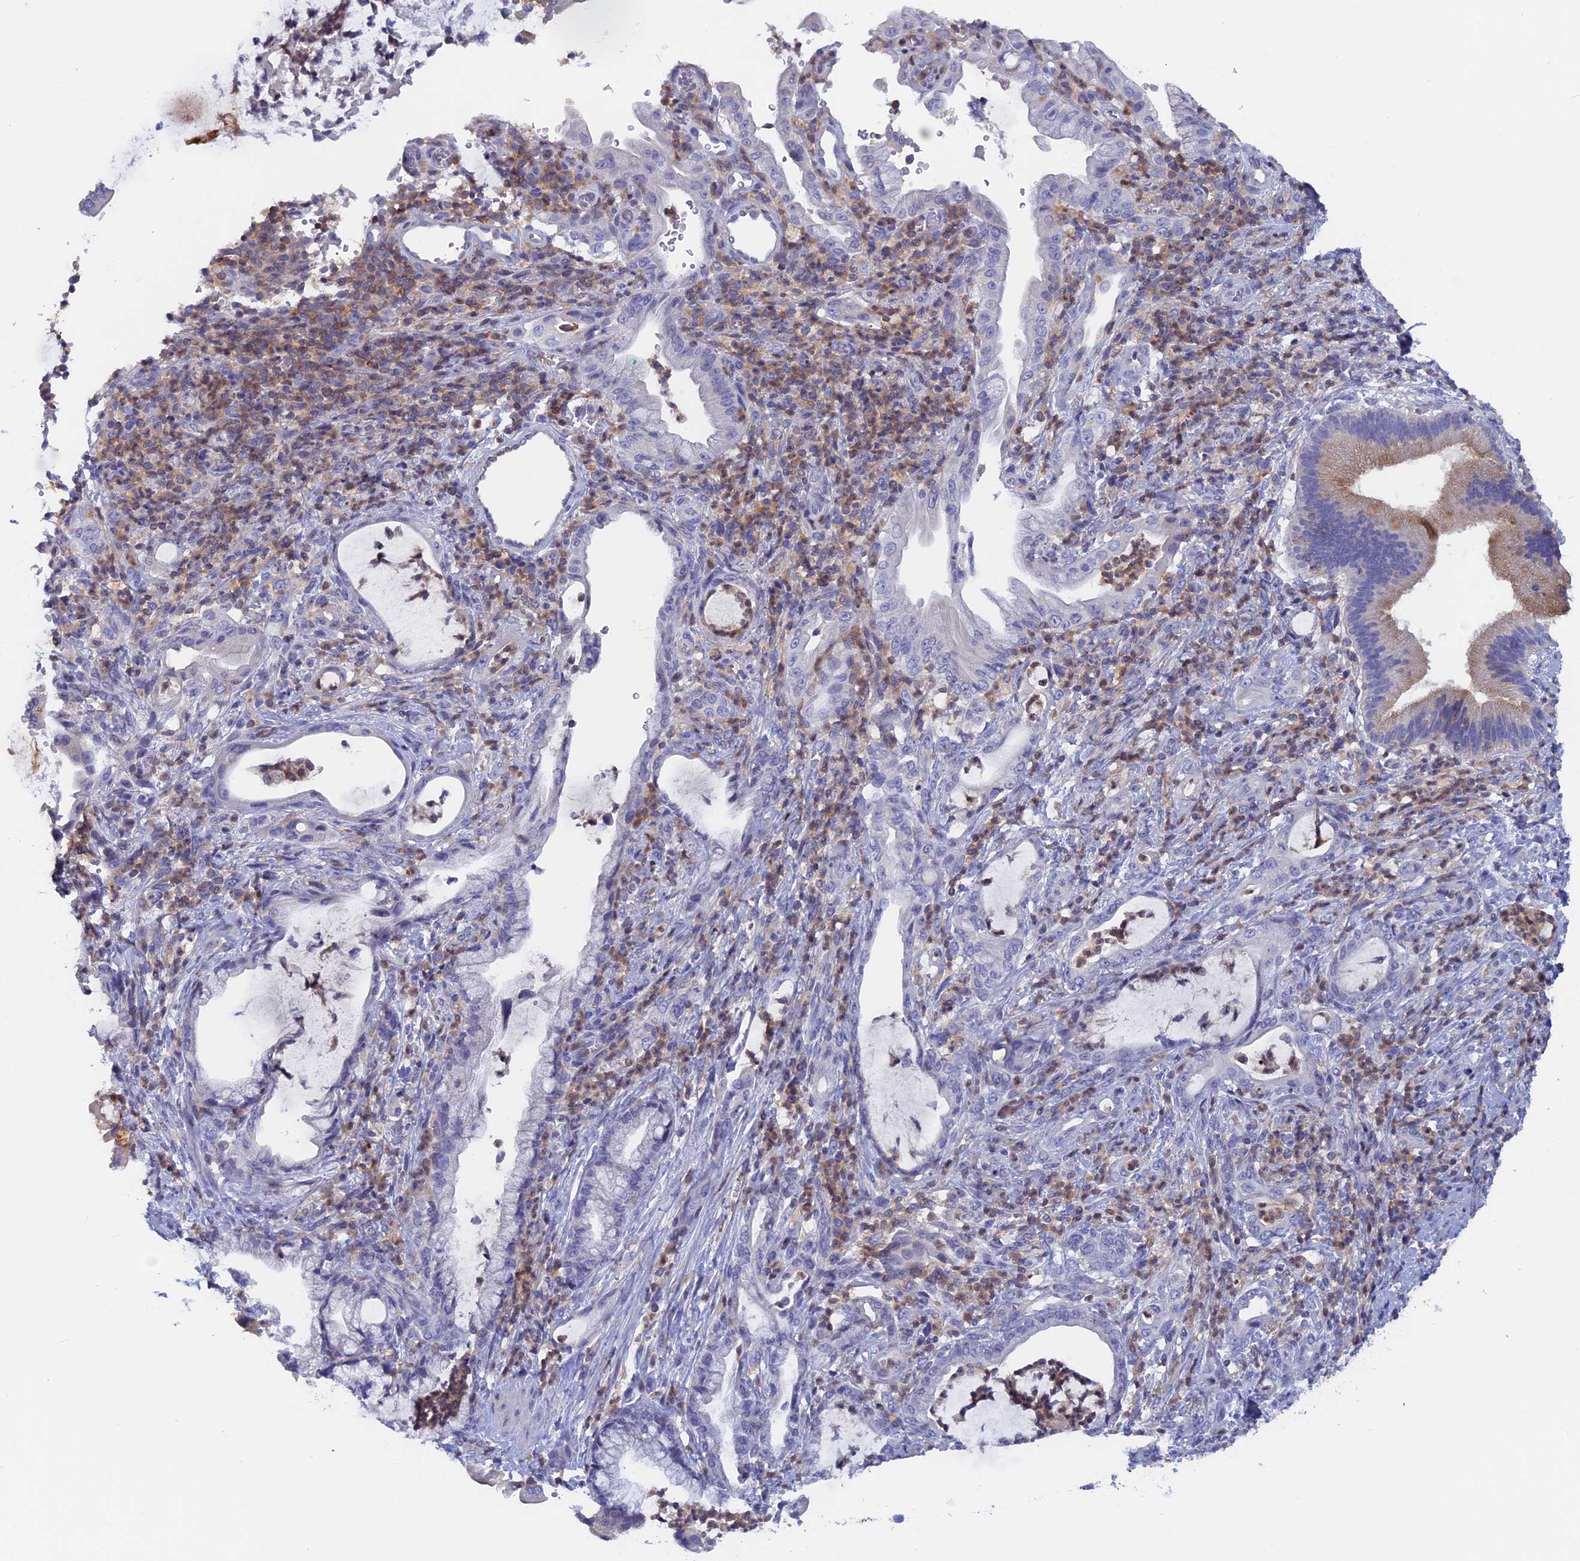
{"staining": {"intensity": "moderate", "quantity": "<25%", "location": "cytoplasmic/membranous"}, "tissue": "pancreatic cancer", "cell_type": "Tumor cells", "image_type": "cancer", "snomed": [{"axis": "morphology", "description": "Normal tissue, NOS"}, {"axis": "morphology", "description": "Adenocarcinoma, NOS"}, {"axis": "topography", "description": "Pancreas"}], "caption": "Moderate cytoplasmic/membranous positivity for a protein is identified in approximately <25% of tumor cells of pancreatic cancer using IHC.", "gene": "ACP7", "patient": {"sex": "female", "age": 55}}